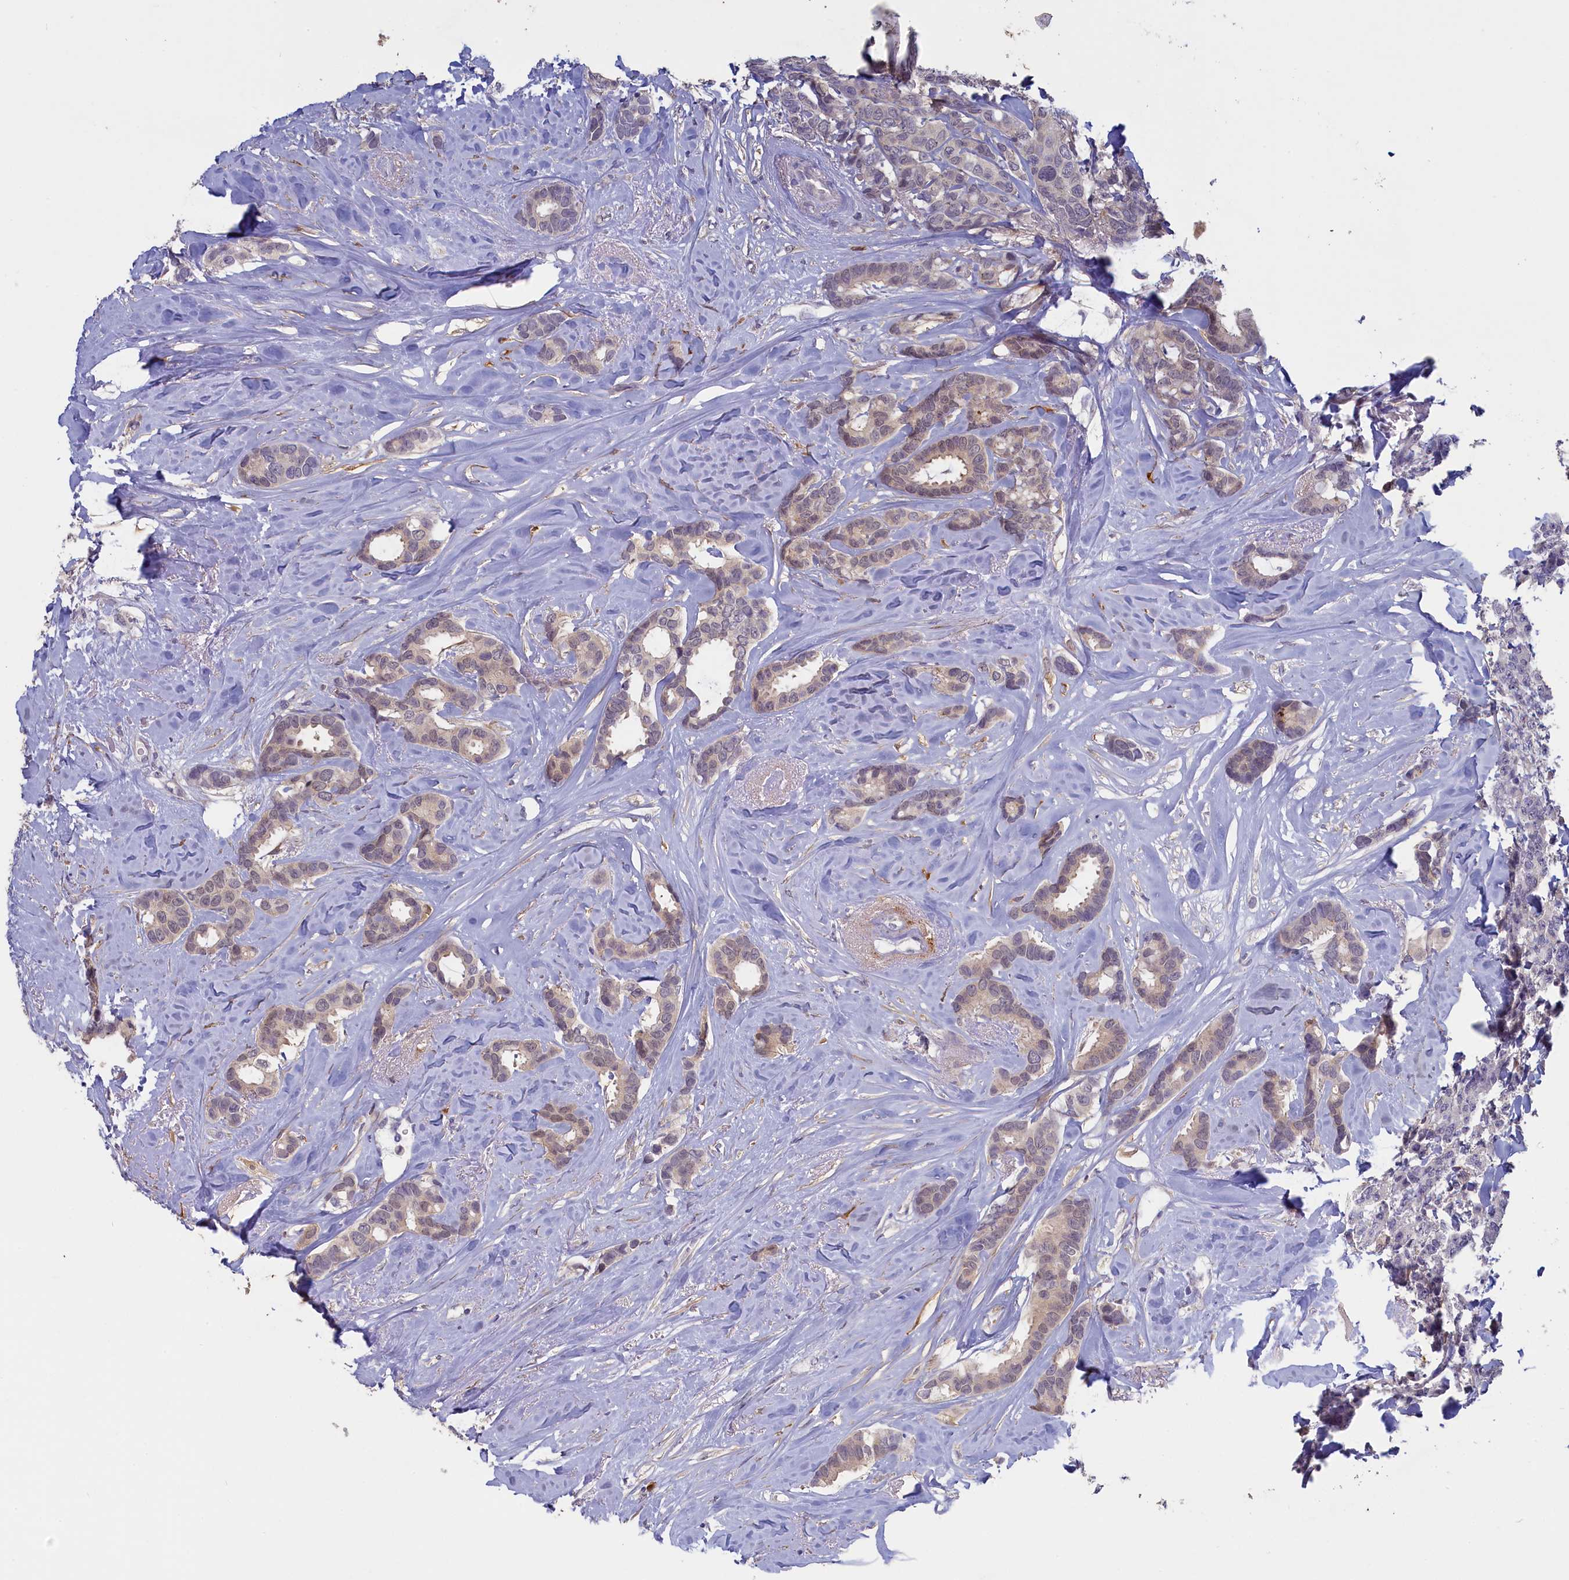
{"staining": {"intensity": "weak", "quantity": "<25%", "location": "cytoplasmic/membranous"}, "tissue": "breast cancer", "cell_type": "Tumor cells", "image_type": "cancer", "snomed": [{"axis": "morphology", "description": "Duct carcinoma"}, {"axis": "topography", "description": "Breast"}], "caption": "Protein analysis of breast intraductal carcinoma exhibits no significant expression in tumor cells.", "gene": "UCHL3", "patient": {"sex": "female", "age": 87}}